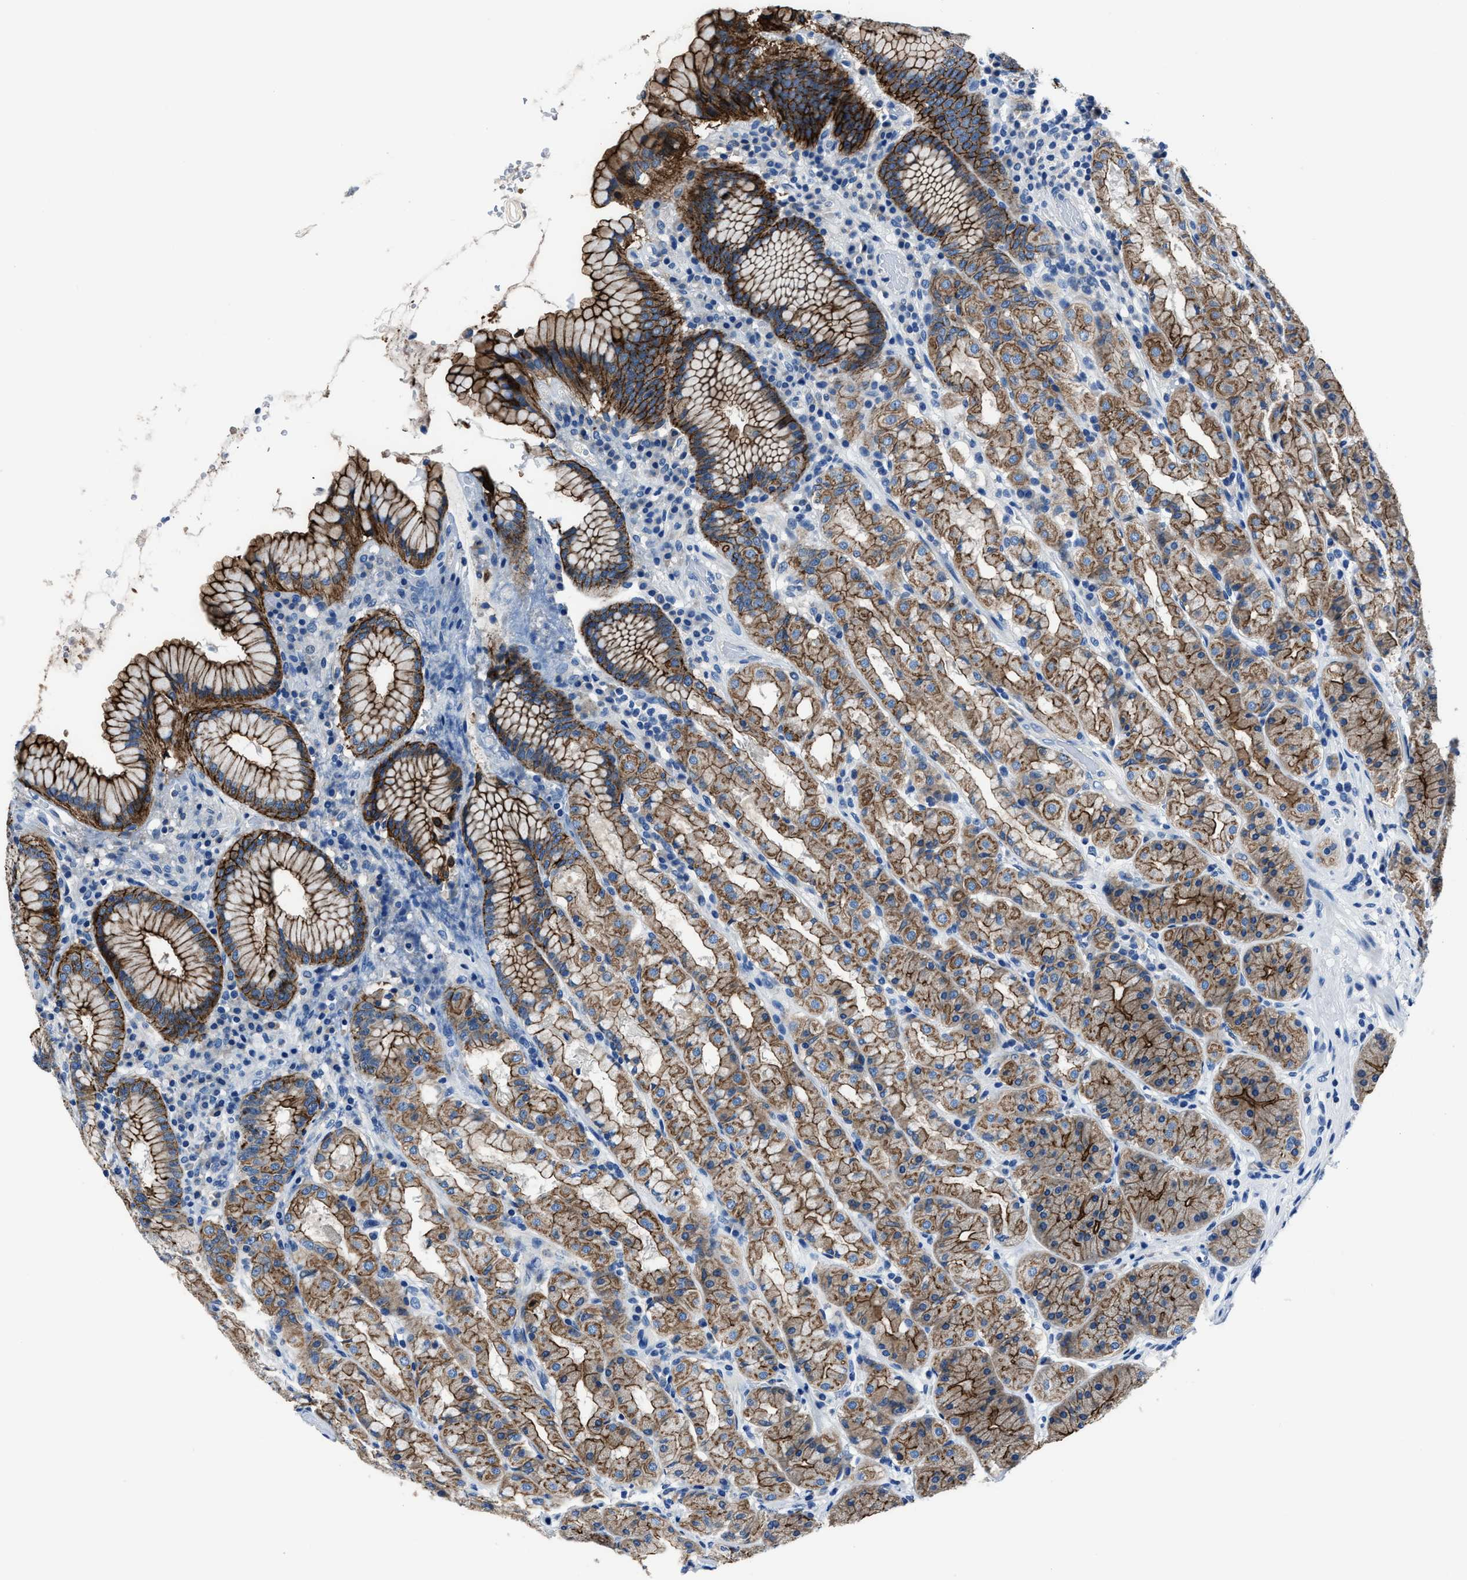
{"staining": {"intensity": "strong", "quantity": ">75%", "location": "cytoplasmic/membranous"}, "tissue": "stomach", "cell_type": "Glandular cells", "image_type": "normal", "snomed": [{"axis": "morphology", "description": "Normal tissue, NOS"}, {"axis": "topography", "description": "Stomach"}, {"axis": "topography", "description": "Stomach, lower"}], "caption": "Protein staining shows strong cytoplasmic/membranous staining in approximately >75% of glandular cells in unremarkable stomach. (DAB = brown stain, brightfield microscopy at high magnification).", "gene": "LMO7", "patient": {"sex": "female", "age": 56}}